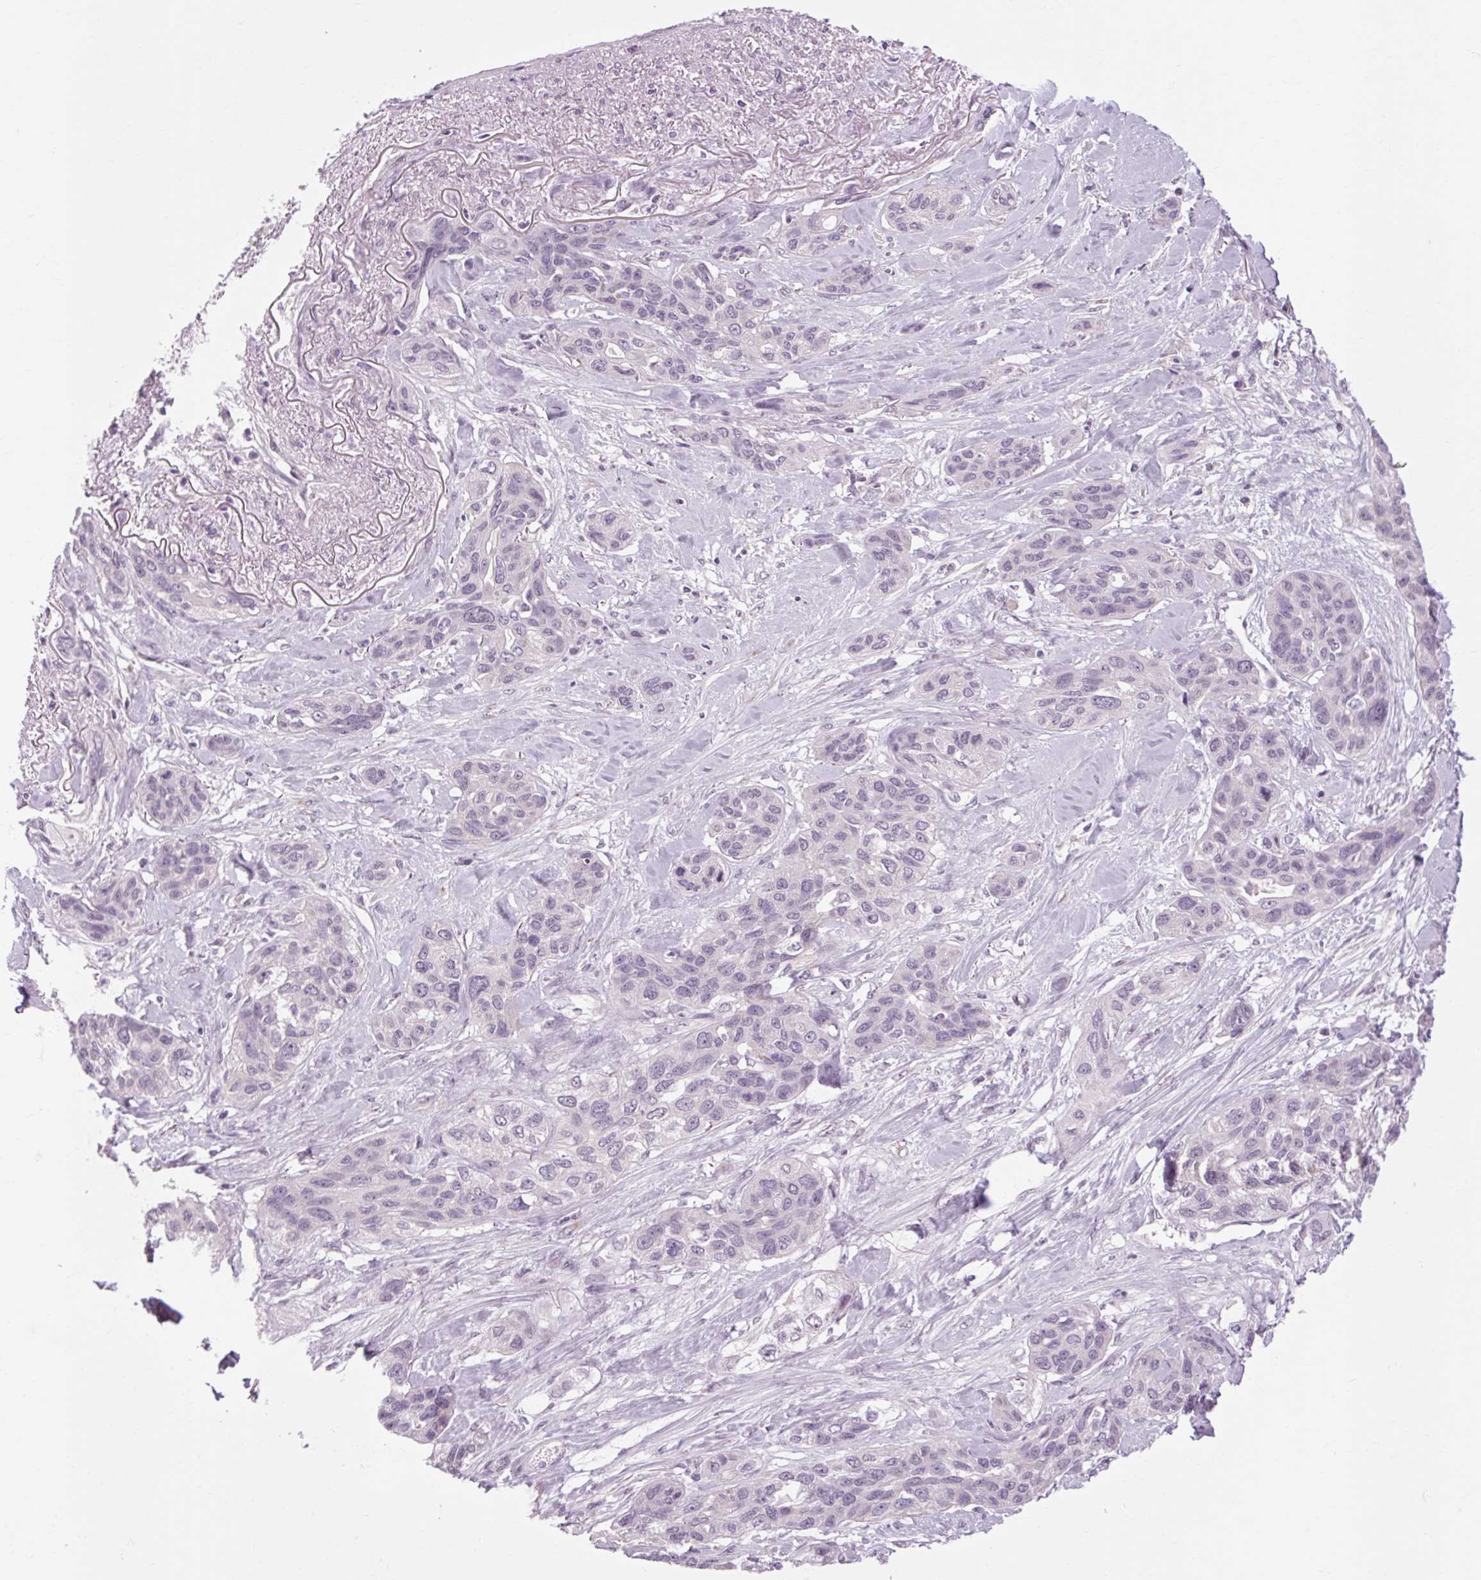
{"staining": {"intensity": "negative", "quantity": "none", "location": "none"}, "tissue": "lung cancer", "cell_type": "Tumor cells", "image_type": "cancer", "snomed": [{"axis": "morphology", "description": "Squamous cell carcinoma, NOS"}, {"axis": "topography", "description": "Lung"}], "caption": "Immunohistochemical staining of lung squamous cell carcinoma exhibits no significant staining in tumor cells. Nuclei are stained in blue.", "gene": "KLHL40", "patient": {"sex": "female", "age": 70}}